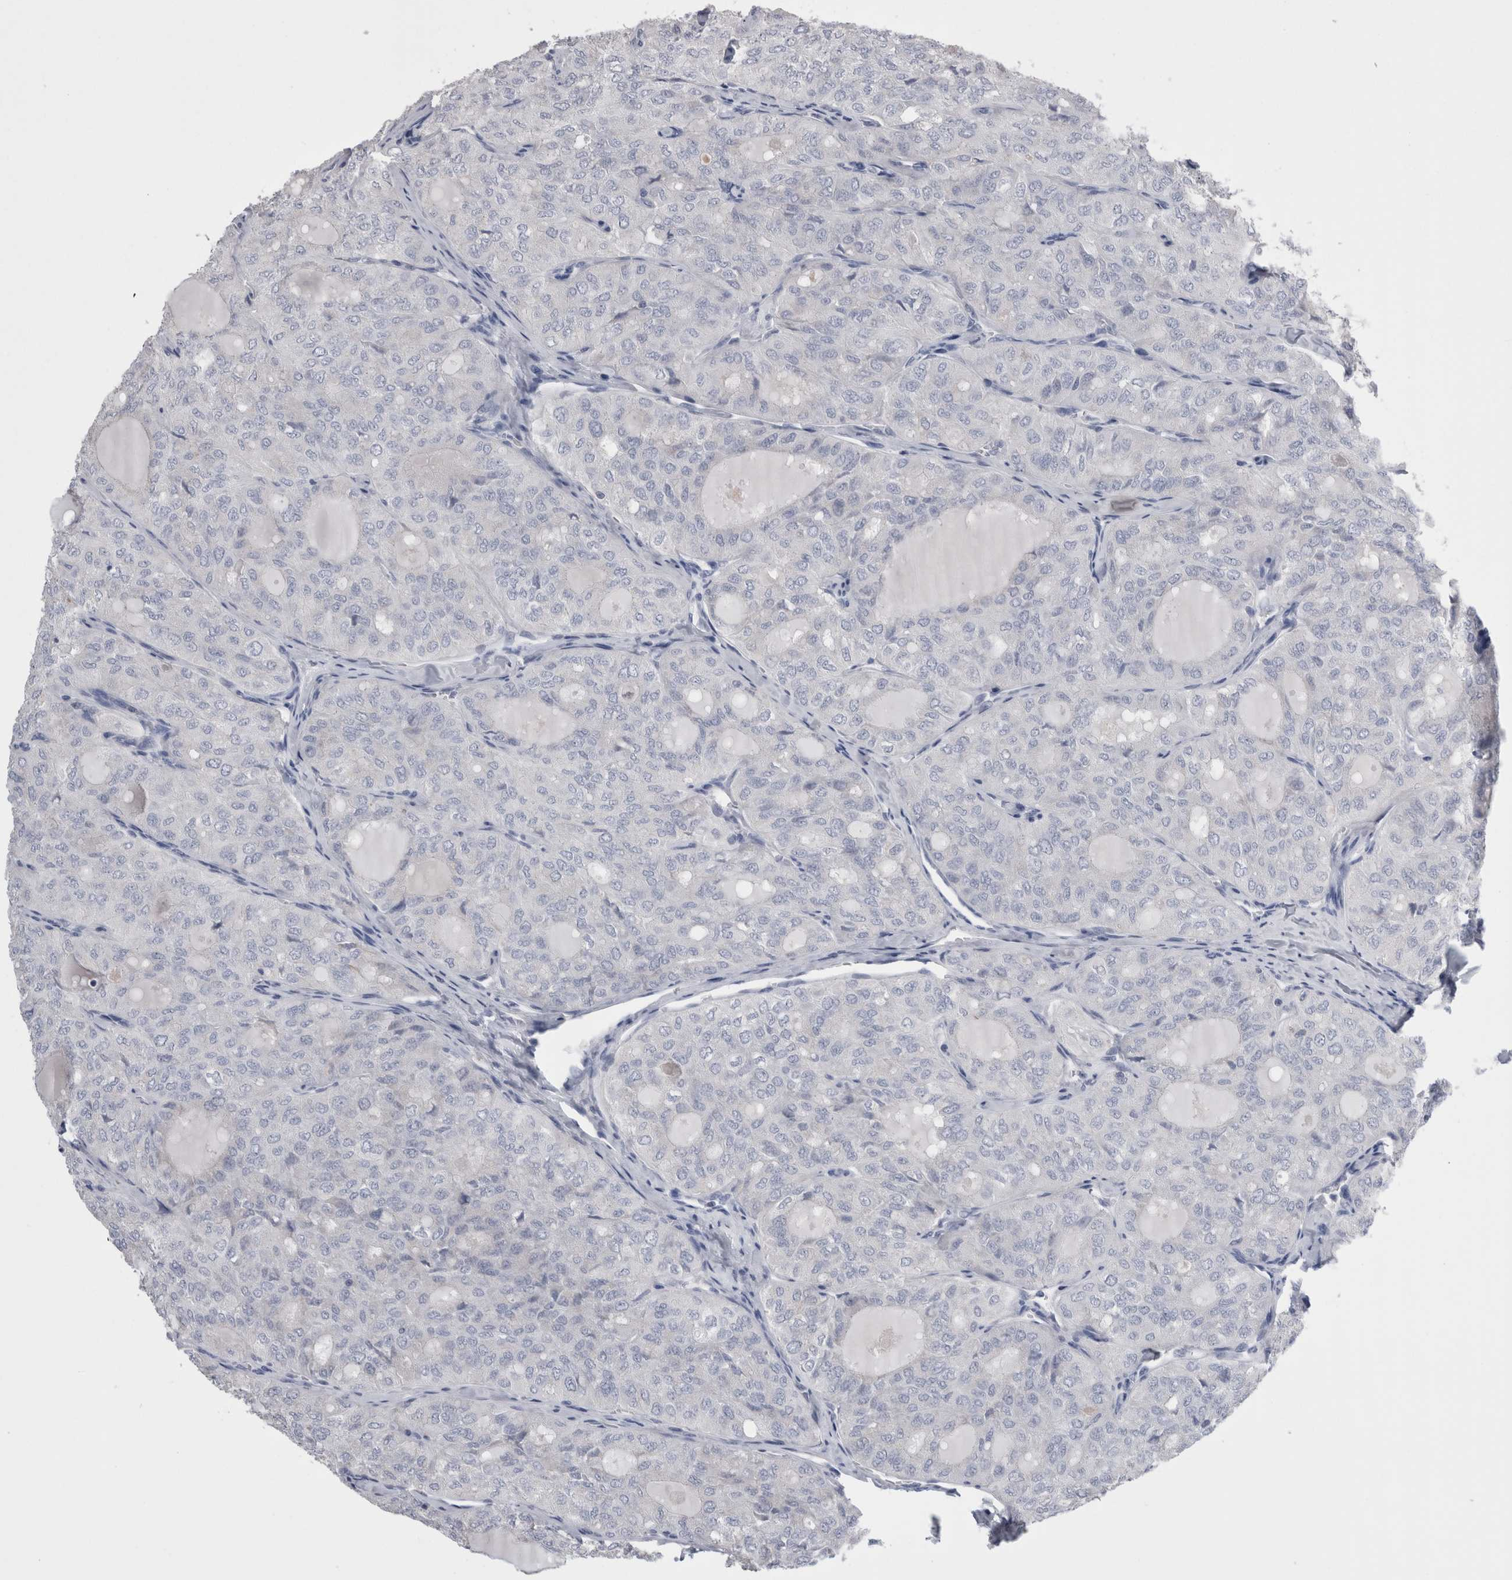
{"staining": {"intensity": "negative", "quantity": "none", "location": "none"}, "tissue": "thyroid cancer", "cell_type": "Tumor cells", "image_type": "cancer", "snomed": [{"axis": "morphology", "description": "Follicular adenoma carcinoma, NOS"}, {"axis": "topography", "description": "Thyroid gland"}], "caption": "Protein analysis of thyroid cancer displays no significant expression in tumor cells.", "gene": "DCTN6", "patient": {"sex": "male", "age": 75}}